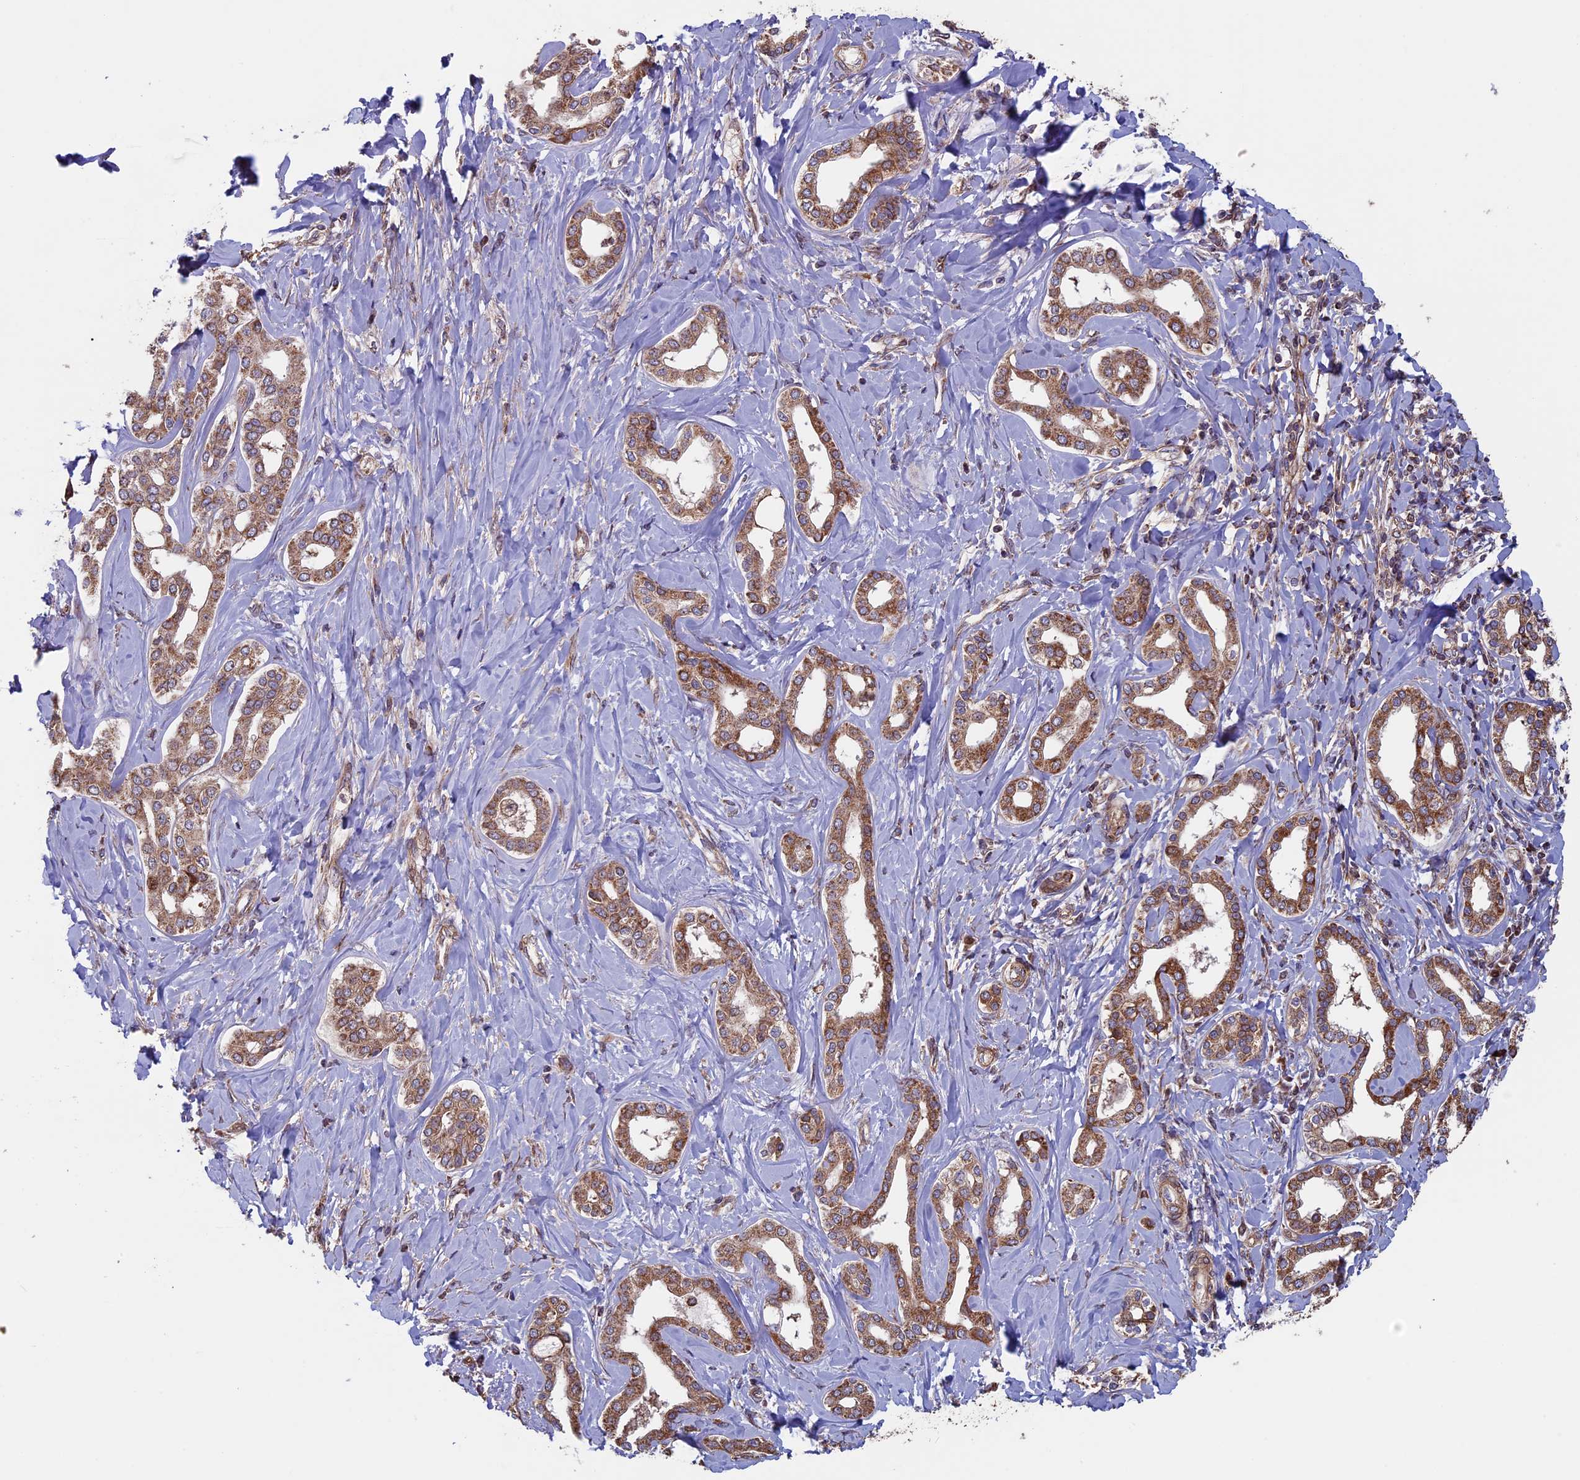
{"staining": {"intensity": "moderate", "quantity": ">75%", "location": "cytoplasmic/membranous"}, "tissue": "liver cancer", "cell_type": "Tumor cells", "image_type": "cancer", "snomed": [{"axis": "morphology", "description": "Cholangiocarcinoma"}, {"axis": "topography", "description": "Liver"}], "caption": "Human liver cholangiocarcinoma stained for a protein (brown) reveals moderate cytoplasmic/membranous positive positivity in about >75% of tumor cells.", "gene": "CCDC8", "patient": {"sex": "female", "age": 77}}